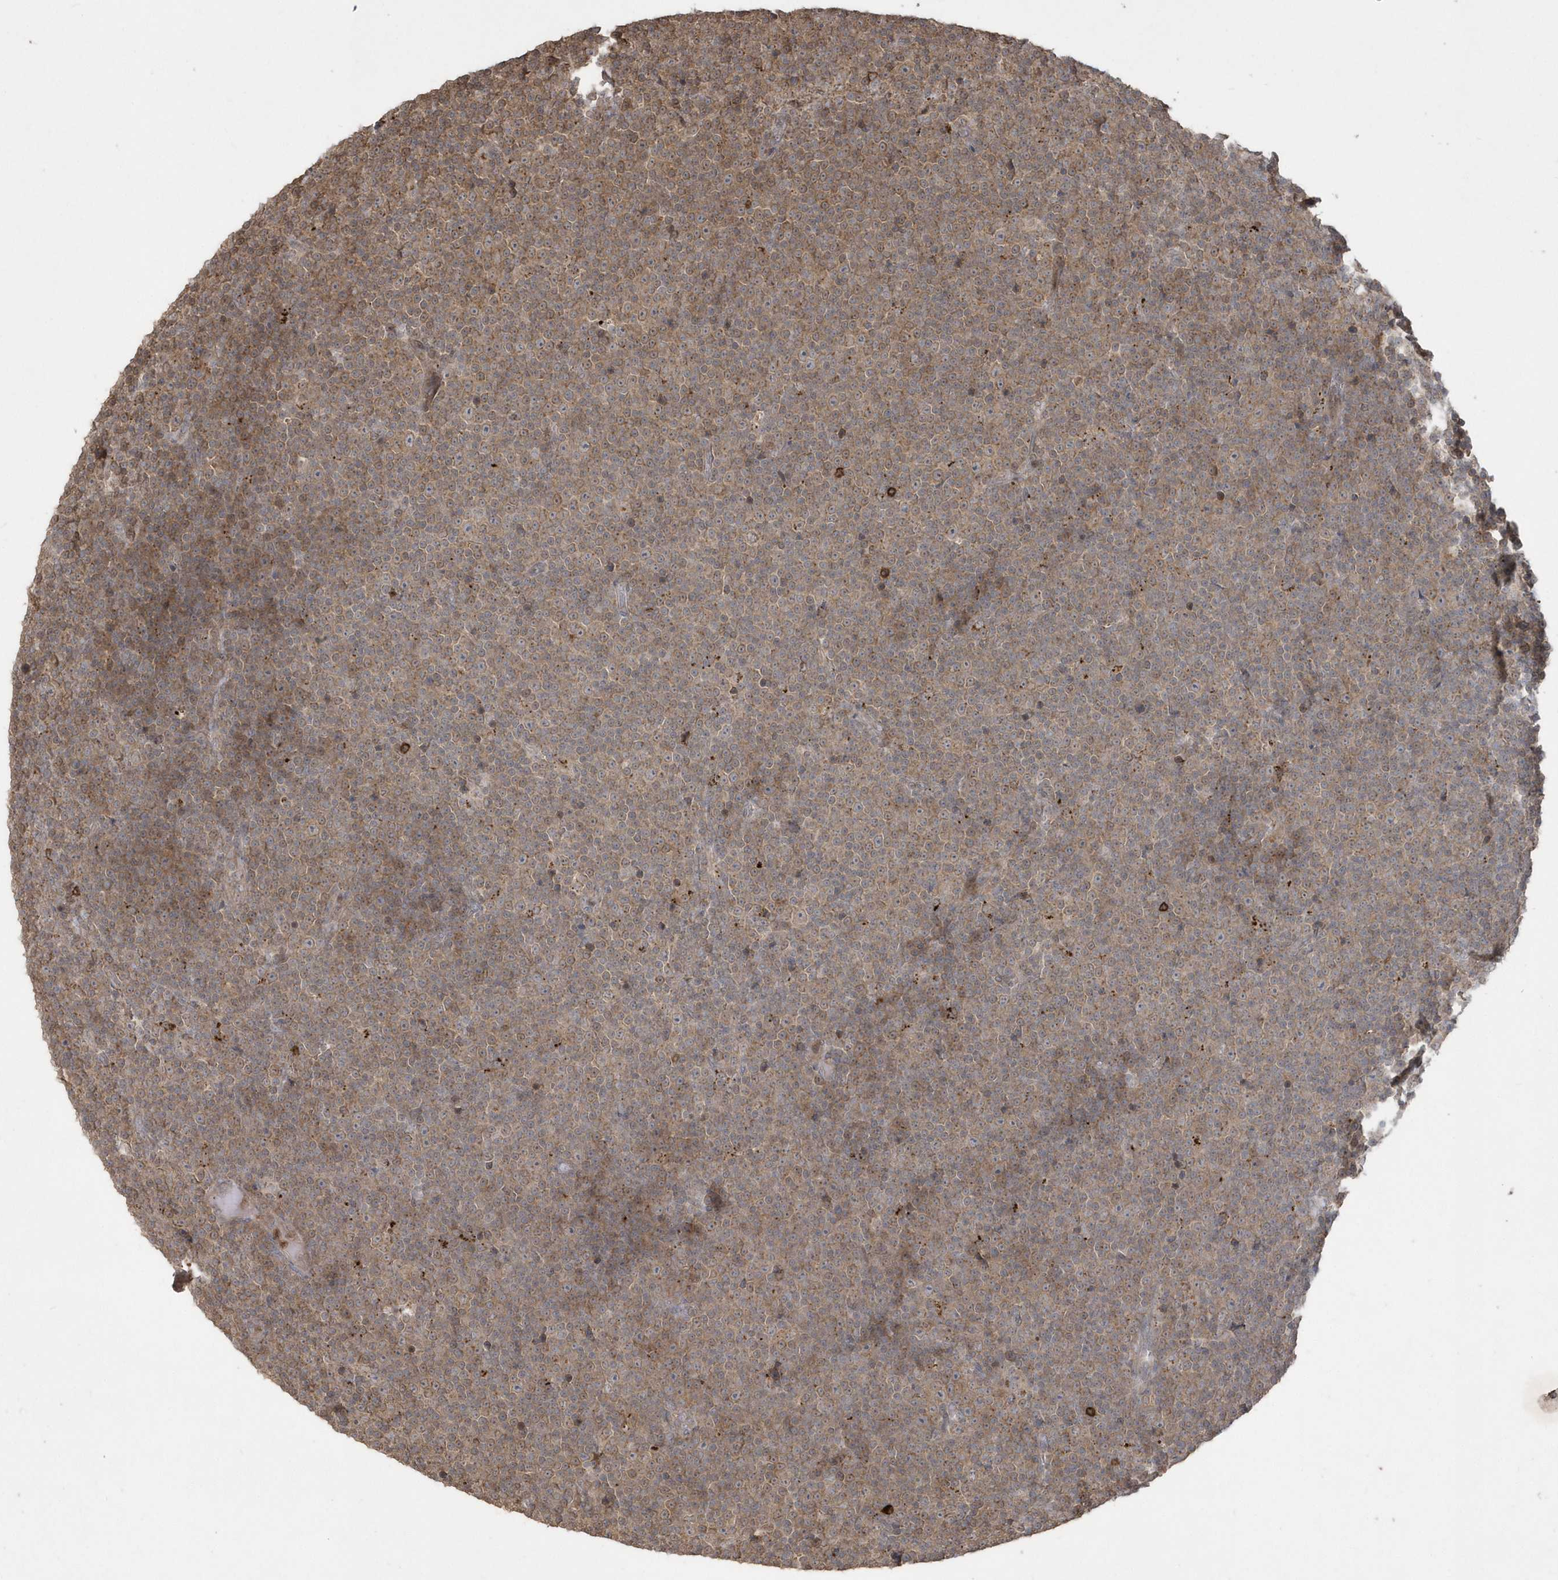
{"staining": {"intensity": "moderate", "quantity": ">75%", "location": "cytoplasmic/membranous"}, "tissue": "lymphoma", "cell_type": "Tumor cells", "image_type": "cancer", "snomed": [{"axis": "morphology", "description": "Malignant lymphoma, non-Hodgkin's type, Low grade"}, {"axis": "topography", "description": "Lymph node"}], "caption": "Lymphoma stained for a protein demonstrates moderate cytoplasmic/membranous positivity in tumor cells.", "gene": "GEMIN6", "patient": {"sex": "female", "age": 67}}